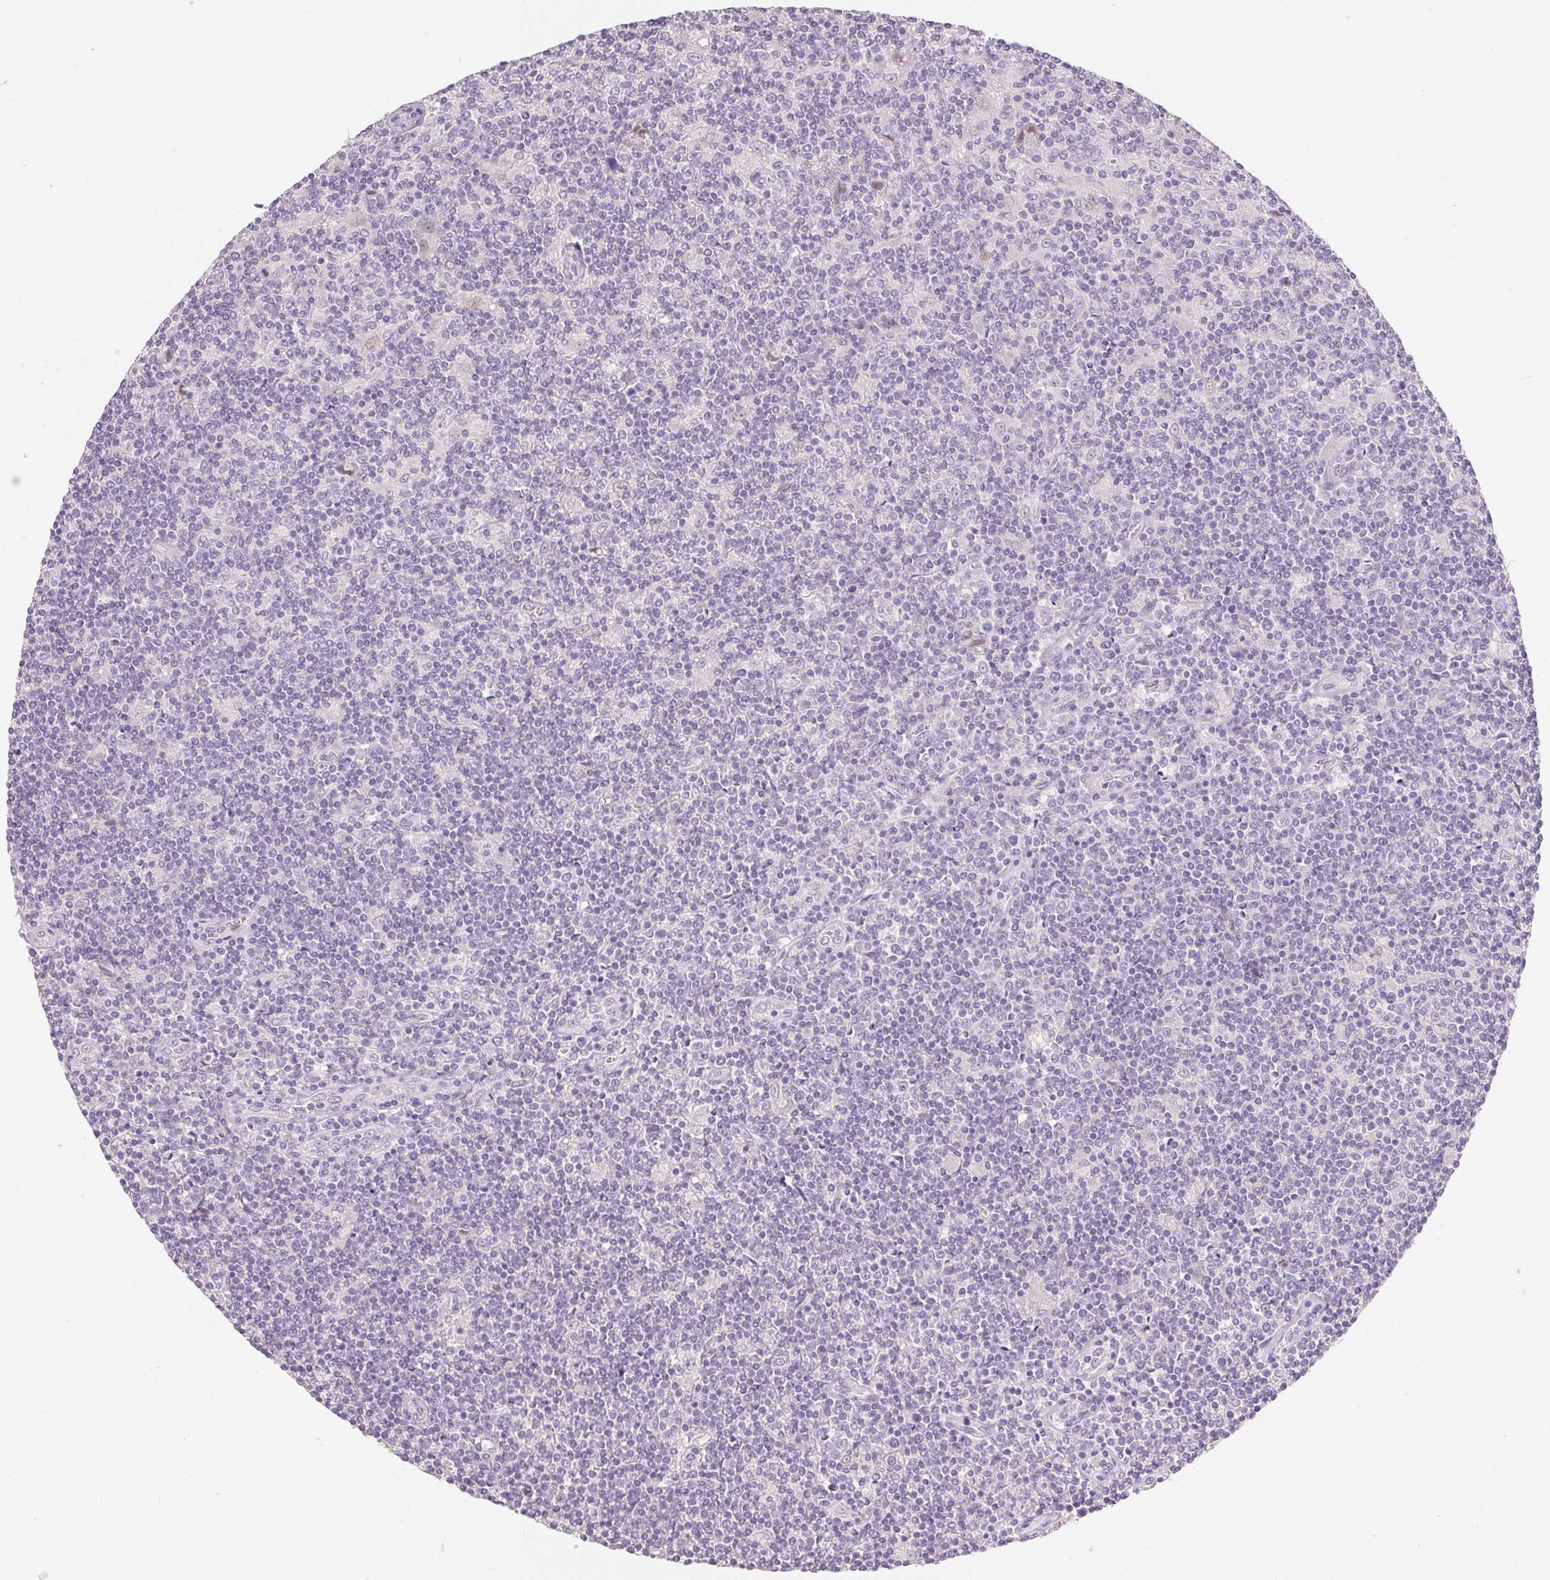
{"staining": {"intensity": "negative", "quantity": "none", "location": "none"}, "tissue": "lymphoma", "cell_type": "Tumor cells", "image_type": "cancer", "snomed": [{"axis": "morphology", "description": "Hodgkin's disease, NOS"}, {"axis": "topography", "description": "Lymph node"}], "caption": "The image reveals no significant expression in tumor cells of Hodgkin's disease. The staining is performed using DAB (3,3'-diaminobenzidine) brown chromogen with nuclei counter-stained in using hematoxylin.", "gene": "ZBBX", "patient": {"sex": "male", "age": 40}}